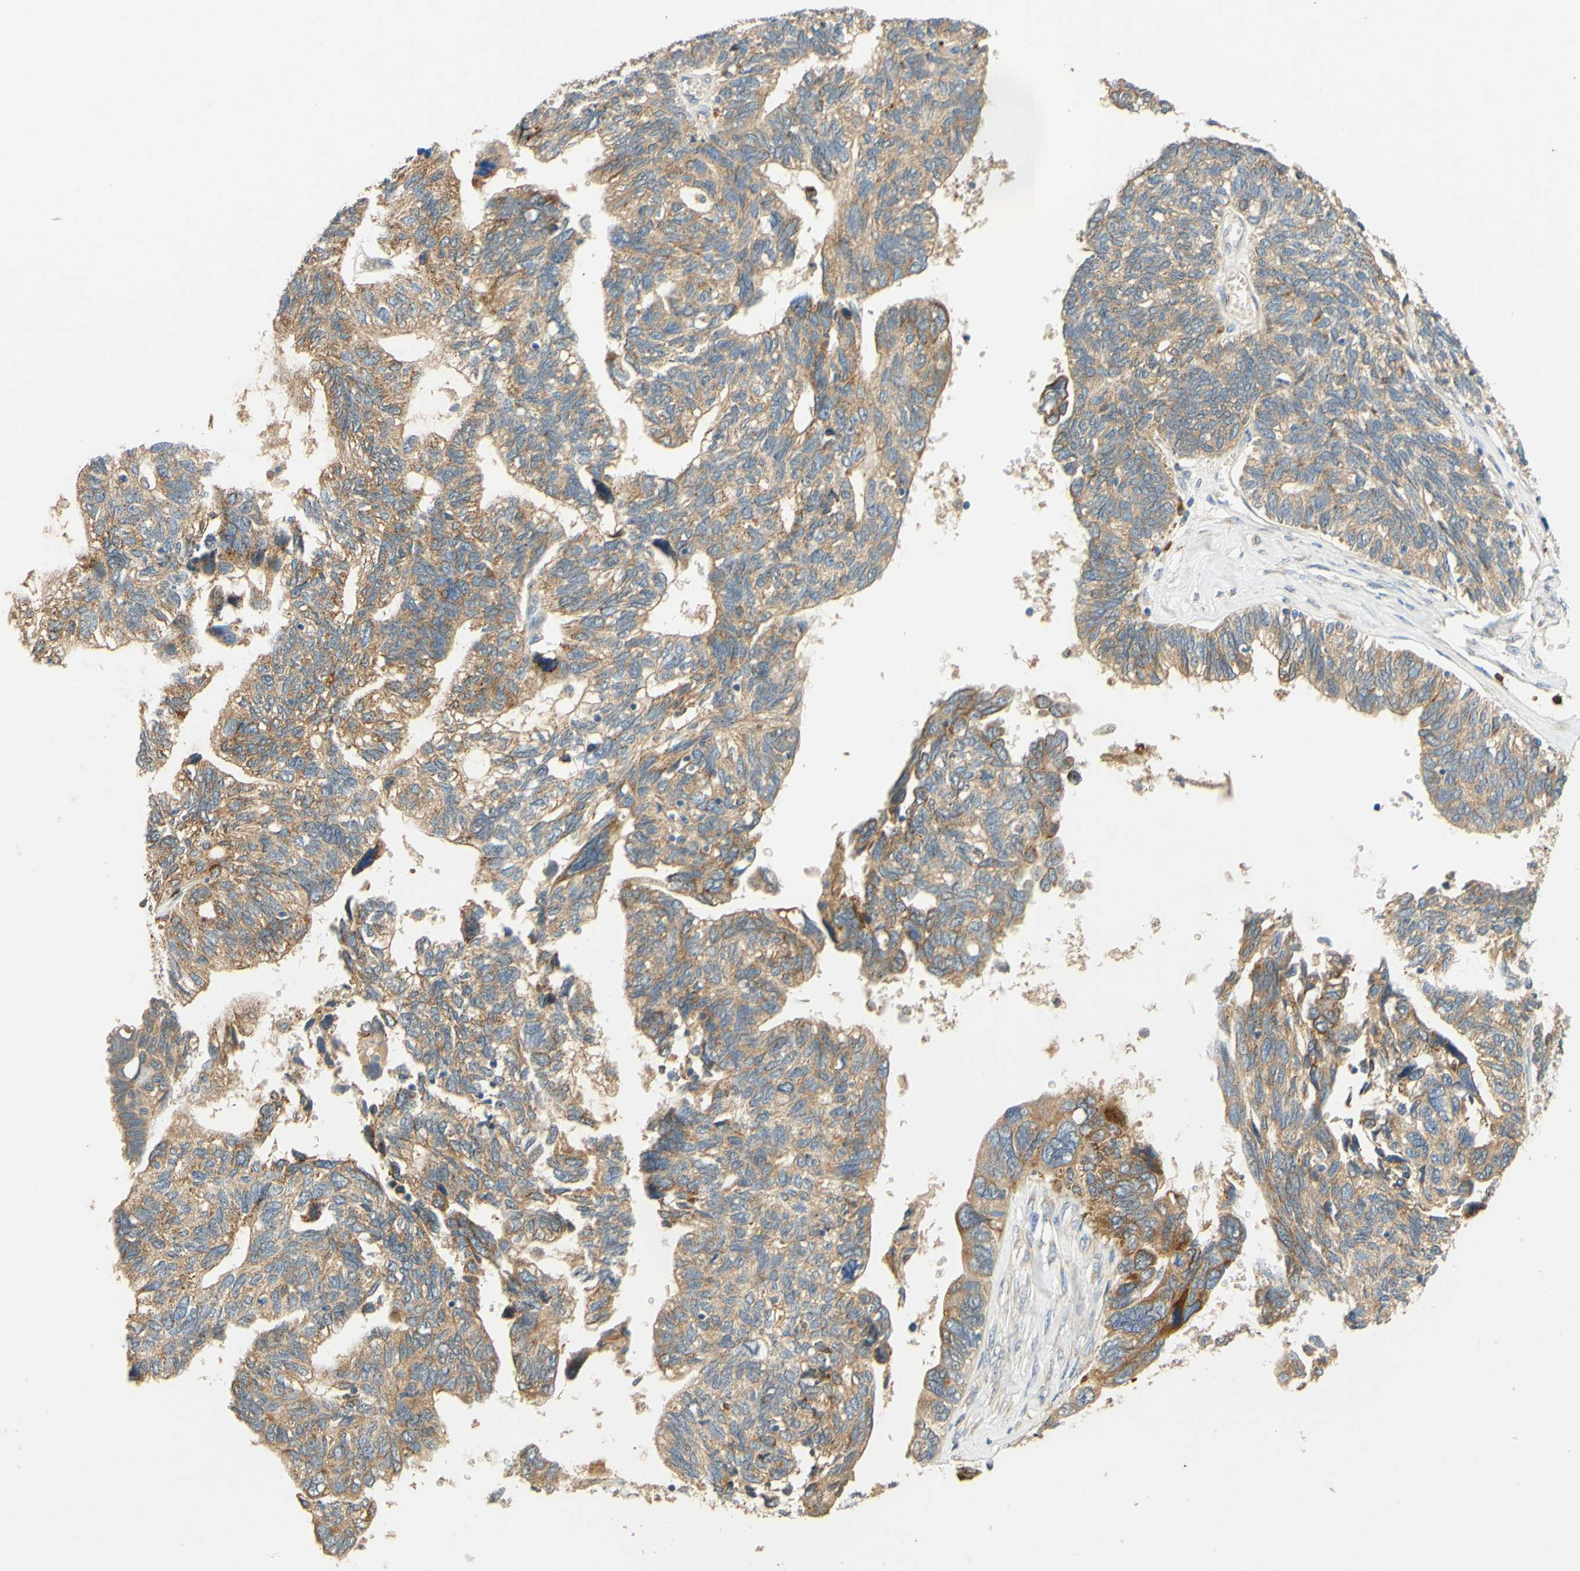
{"staining": {"intensity": "moderate", "quantity": ">75%", "location": "cytoplasmic/membranous"}, "tissue": "ovarian cancer", "cell_type": "Tumor cells", "image_type": "cancer", "snomed": [{"axis": "morphology", "description": "Cystadenocarcinoma, serous, NOS"}, {"axis": "topography", "description": "Ovary"}], "caption": "Immunohistochemistry (IHC) of human ovarian cancer reveals medium levels of moderate cytoplasmic/membranous positivity in approximately >75% of tumor cells.", "gene": "ENTREP2", "patient": {"sex": "female", "age": 79}}